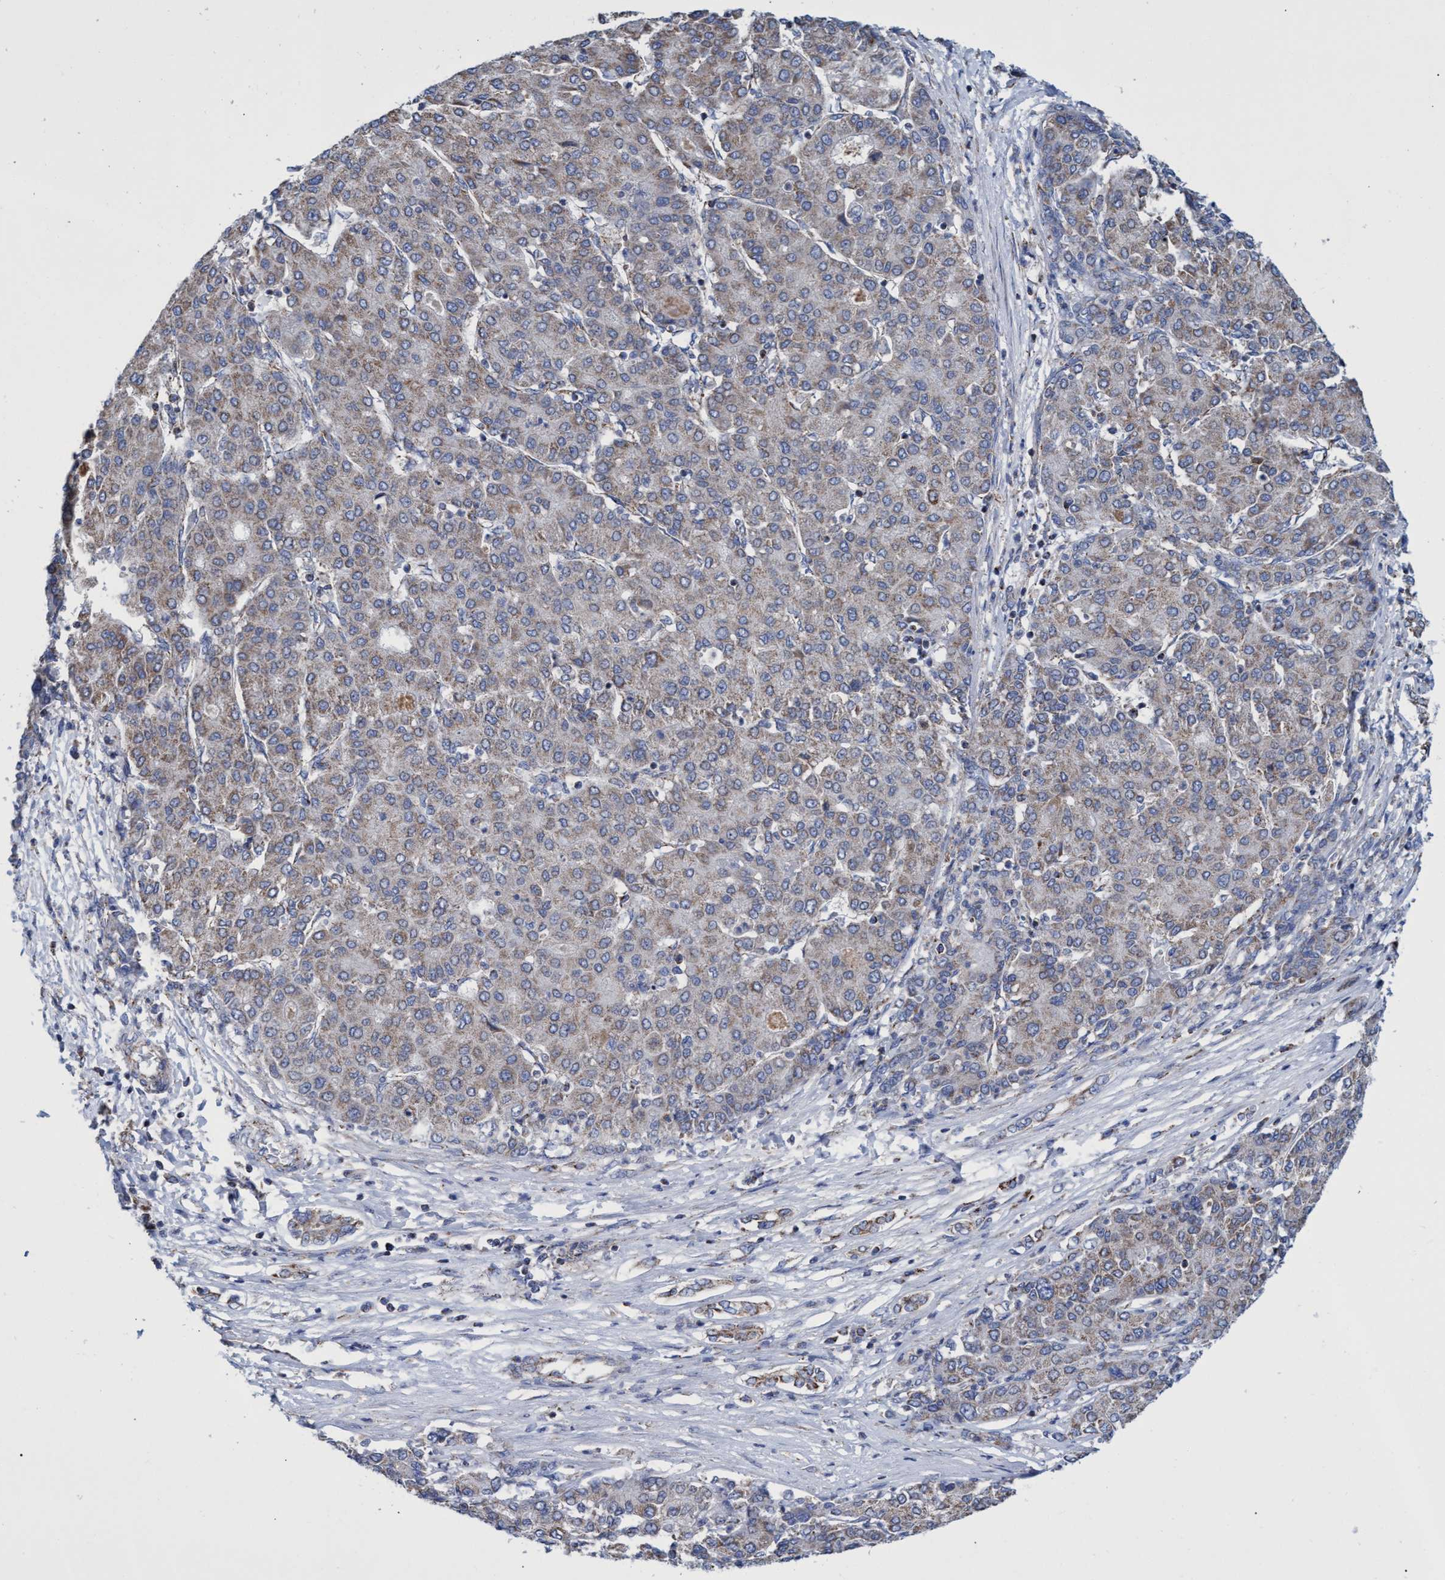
{"staining": {"intensity": "weak", "quantity": ">75%", "location": "cytoplasmic/membranous"}, "tissue": "liver cancer", "cell_type": "Tumor cells", "image_type": "cancer", "snomed": [{"axis": "morphology", "description": "Carcinoma, Hepatocellular, NOS"}, {"axis": "topography", "description": "Liver"}], "caption": "Immunohistochemistry photomicrograph of neoplastic tissue: human hepatocellular carcinoma (liver) stained using immunohistochemistry (IHC) demonstrates low levels of weak protein expression localized specifically in the cytoplasmic/membranous of tumor cells, appearing as a cytoplasmic/membranous brown color.", "gene": "ZNF750", "patient": {"sex": "male", "age": 65}}